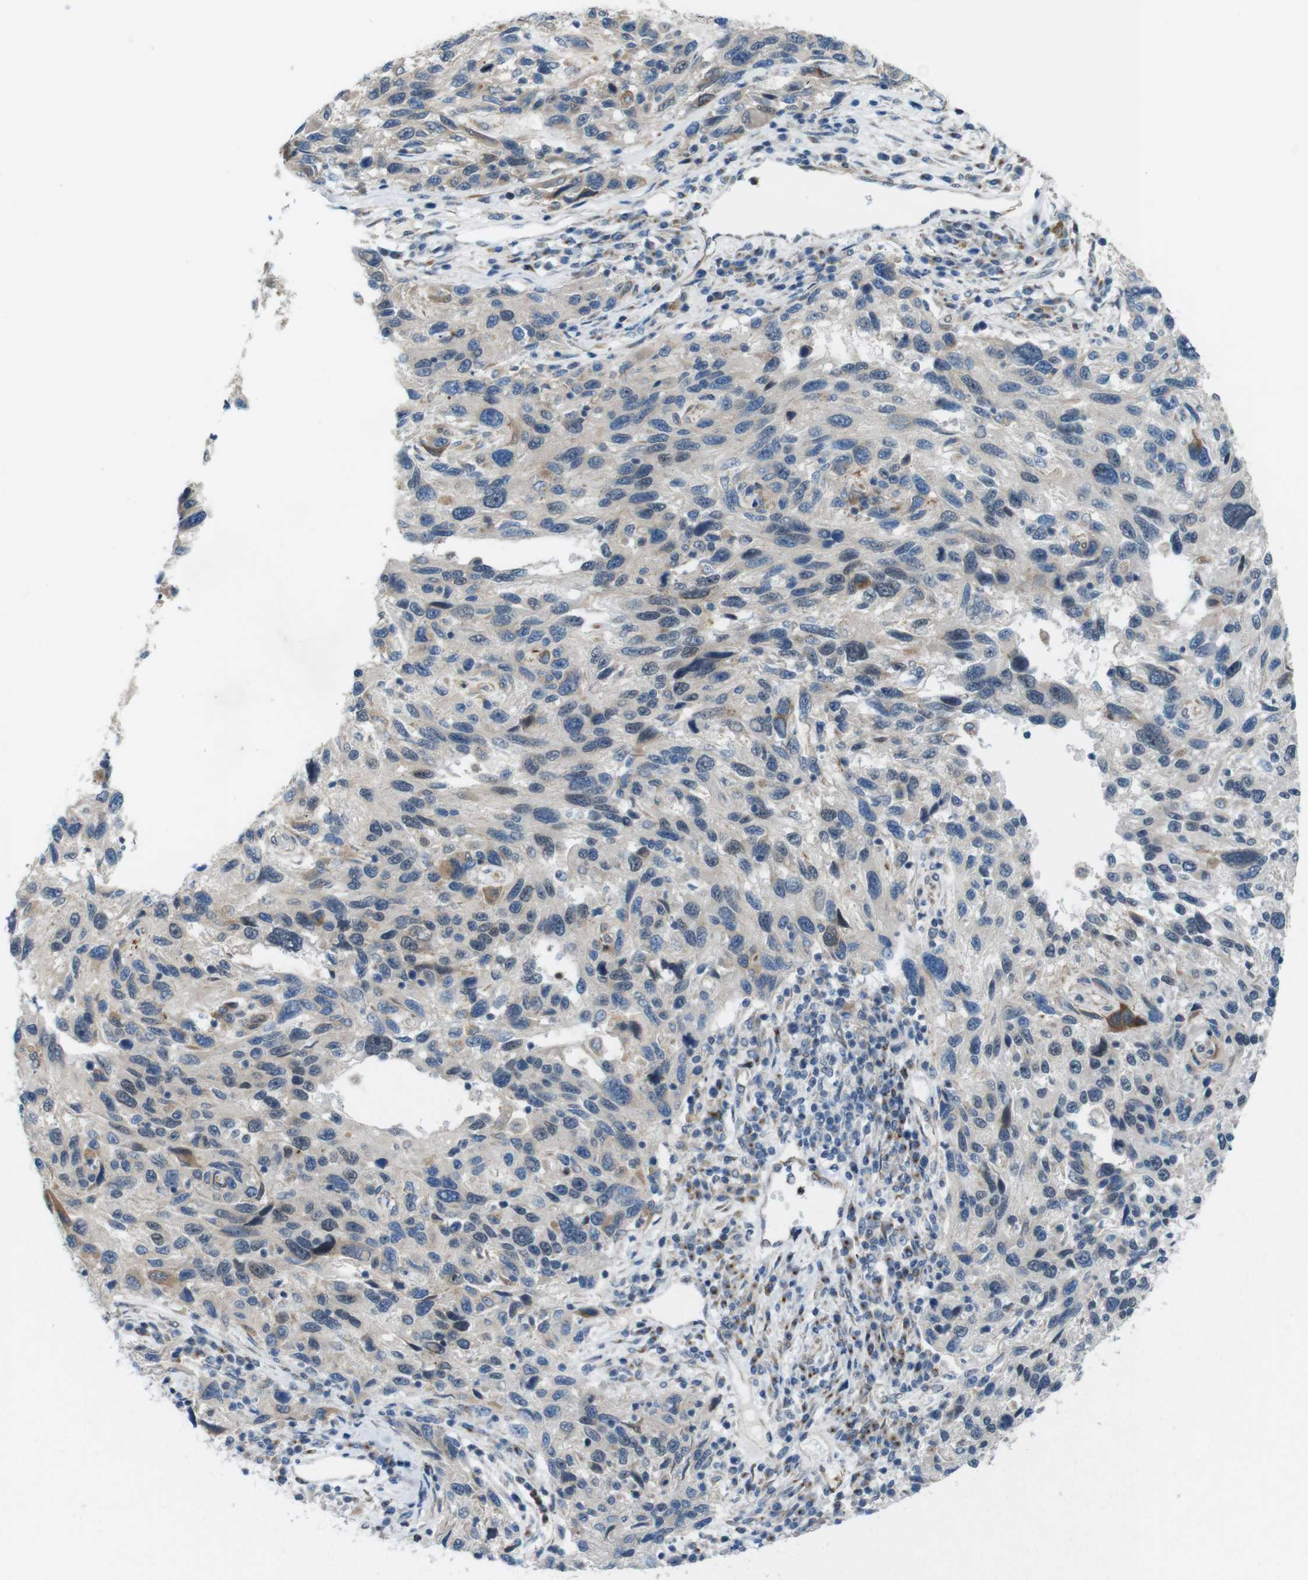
{"staining": {"intensity": "moderate", "quantity": "<25%", "location": "cytoplasmic/membranous"}, "tissue": "melanoma", "cell_type": "Tumor cells", "image_type": "cancer", "snomed": [{"axis": "morphology", "description": "Malignant melanoma, NOS"}, {"axis": "topography", "description": "Skin"}], "caption": "Protein positivity by immunohistochemistry reveals moderate cytoplasmic/membranous expression in about <25% of tumor cells in malignant melanoma.", "gene": "SKI", "patient": {"sex": "male", "age": 53}}